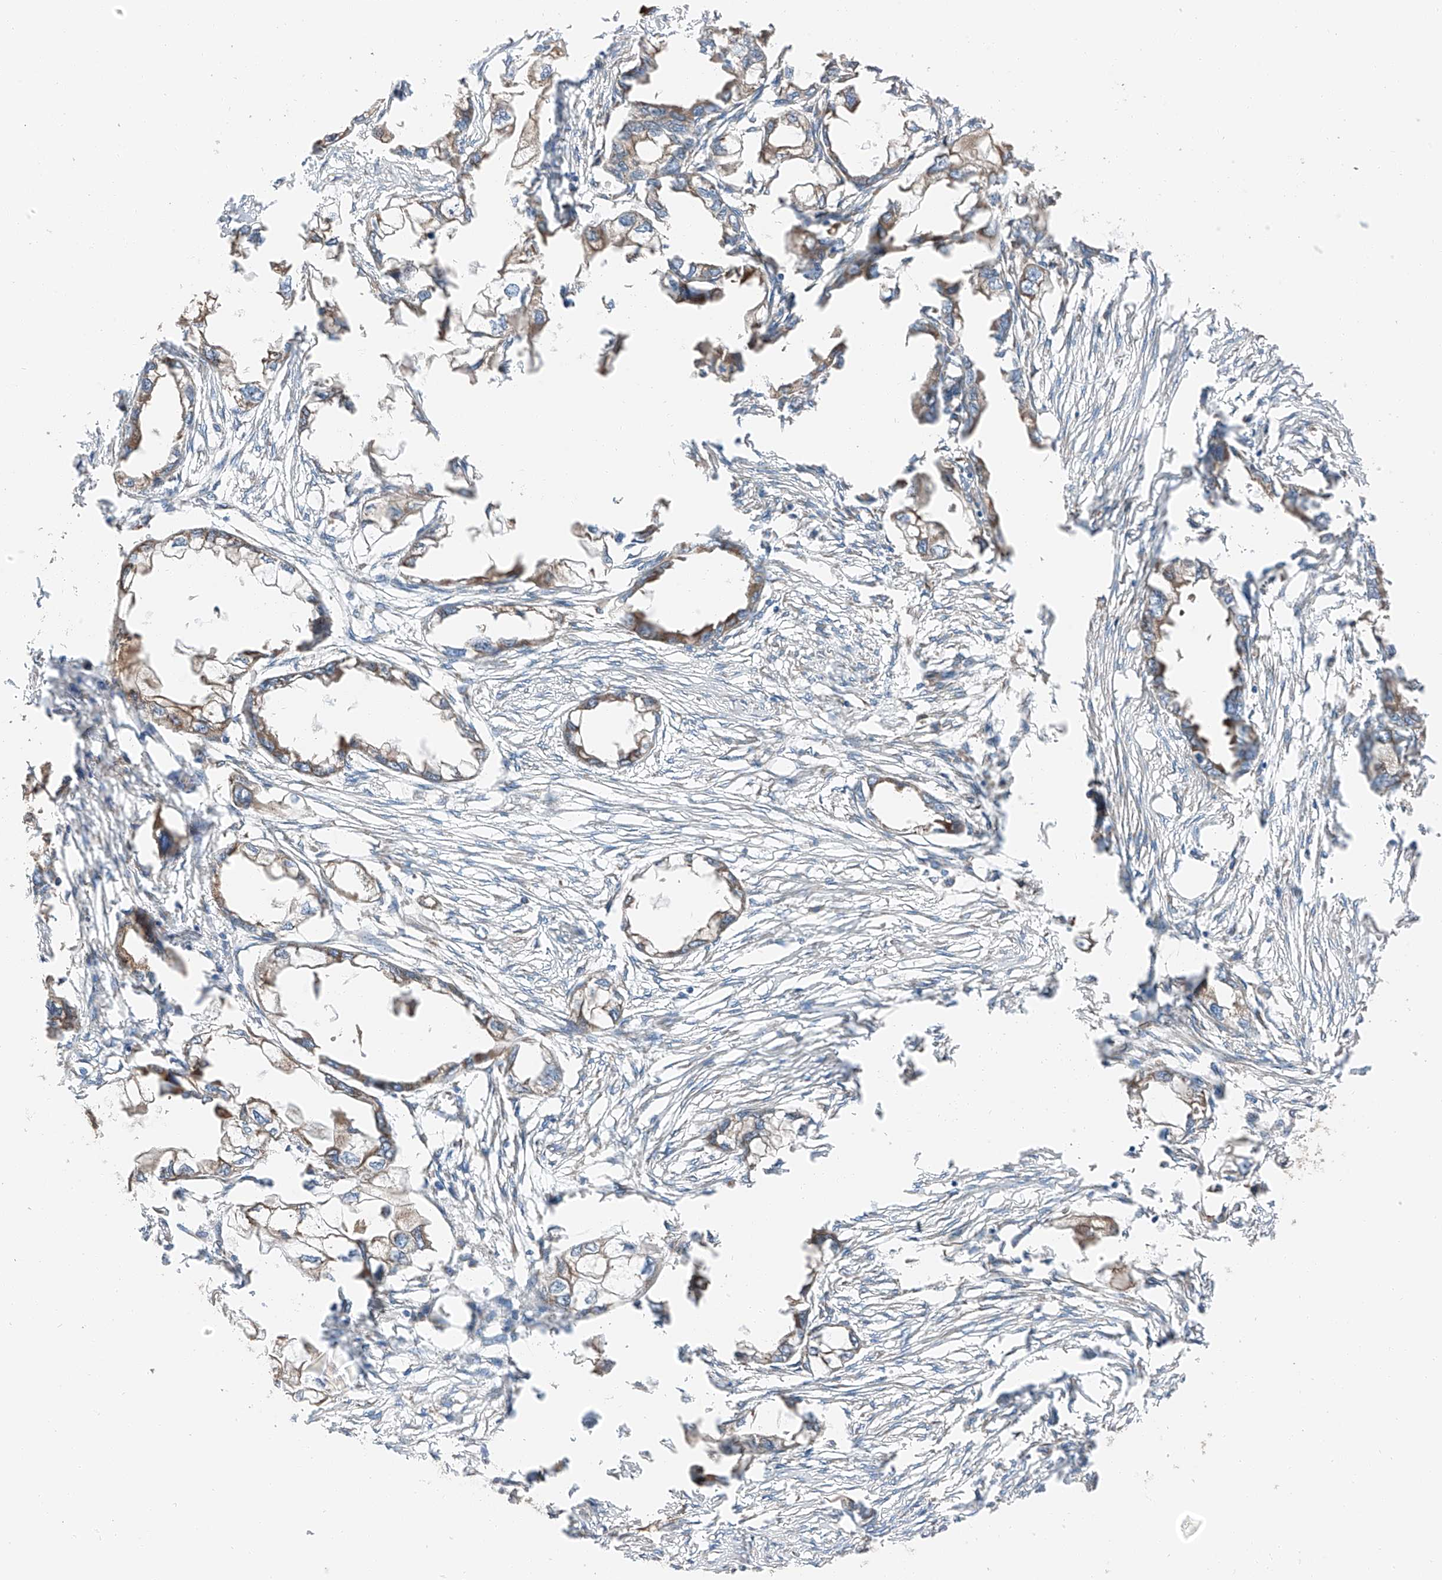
{"staining": {"intensity": "weak", "quantity": "25%-75%", "location": "cytoplasmic/membranous"}, "tissue": "endometrial cancer", "cell_type": "Tumor cells", "image_type": "cancer", "snomed": [{"axis": "morphology", "description": "Adenocarcinoma, NOS"}, {"axis": "morphology", "description": "Adenocarcinoma, metastatic, NOS"}, {"axis": "topography", "description": "Adipose tissue"}, {"axis": "topography", "description": "Endometrium"}], "caption": "Tumor cells show weak cytoplasmic/membranous staining in about 25%-75% of cells in metastatic adenocarcinoma (endometrial).", "gene": "ZC3H15", "patient": {"sex": "female", "age": 67}}